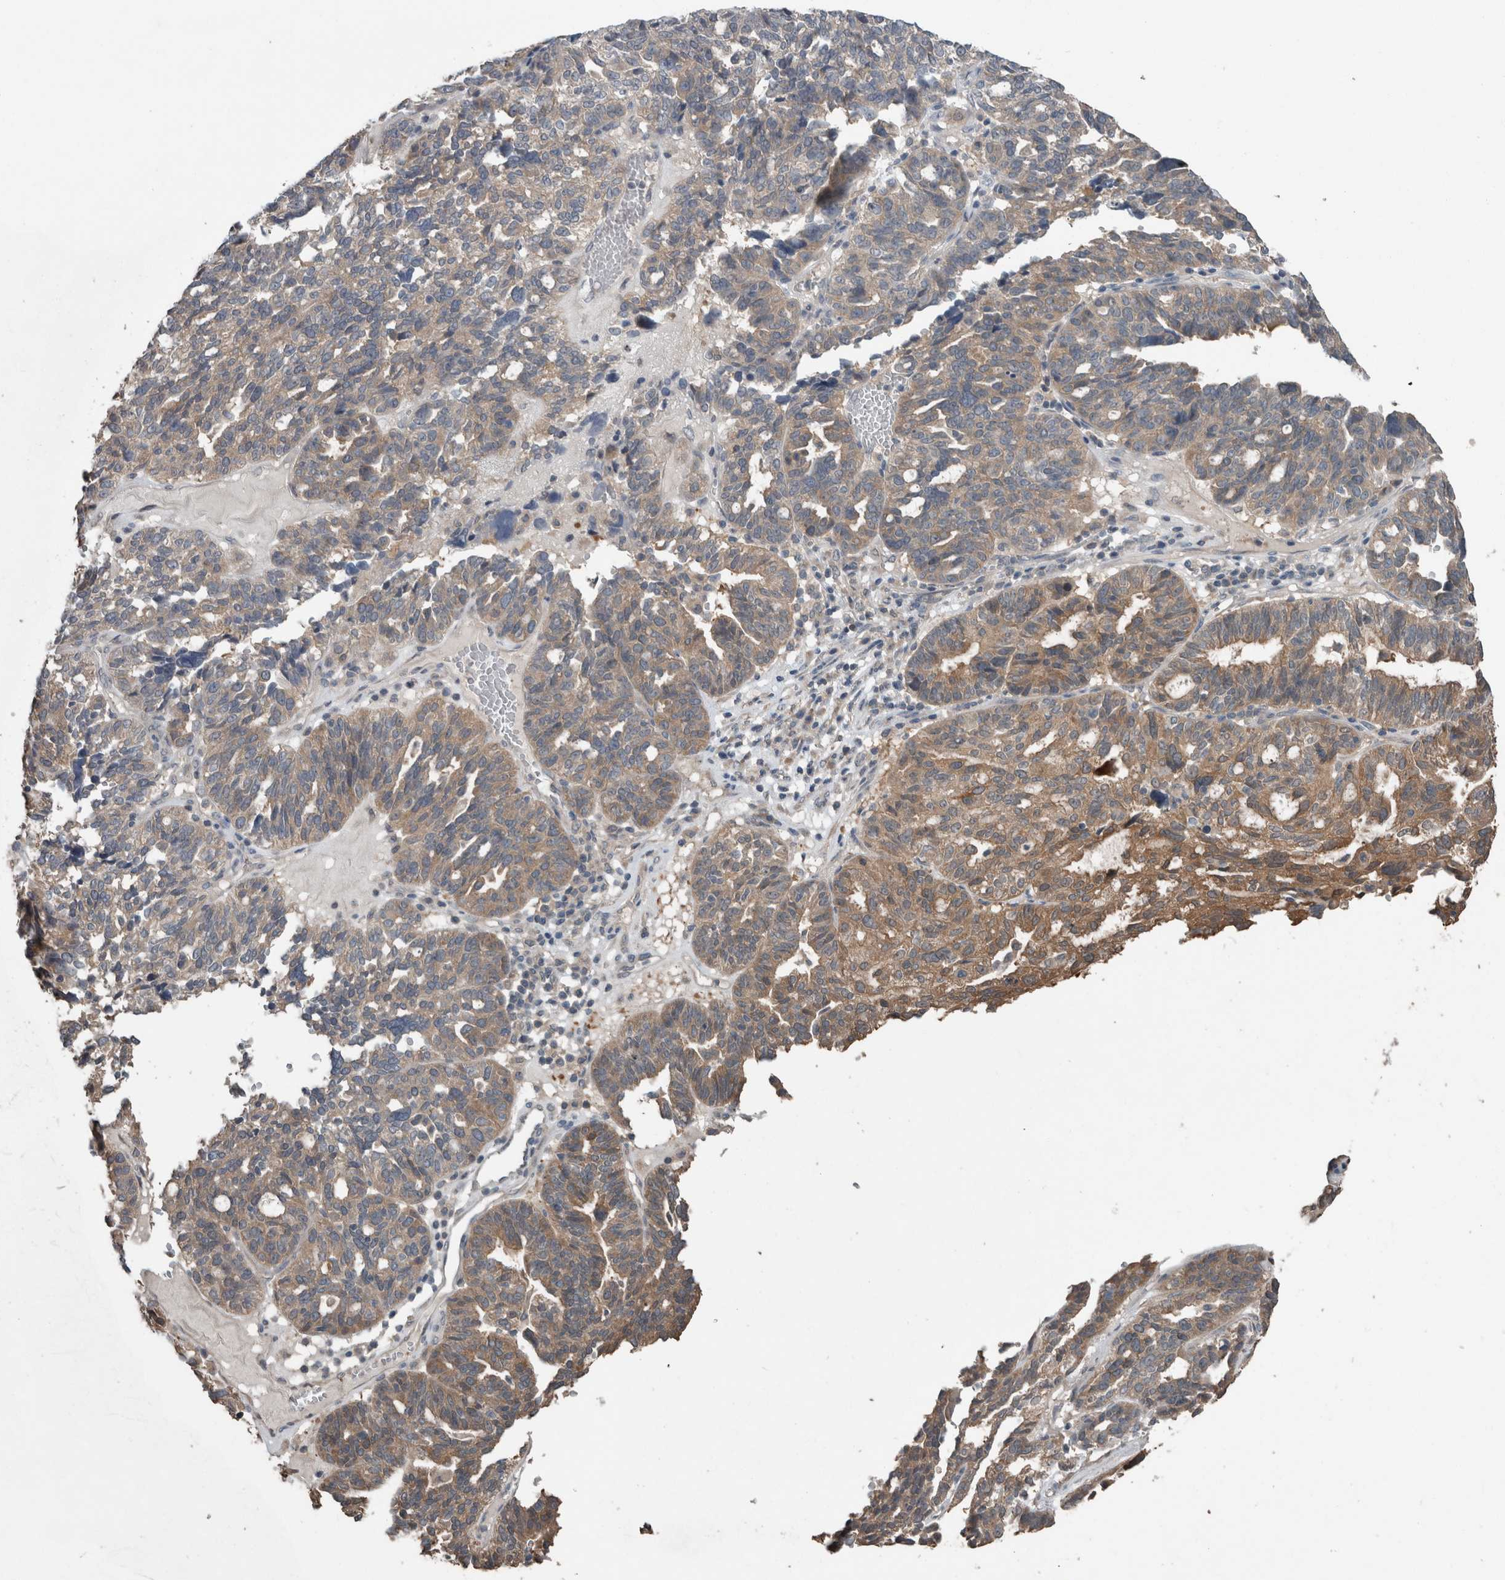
{"staining": {"intensity": "moderate", "quantity": "25%-75%", "location": "cytoplasmic/membranous"}, "tissue": "ovarian cancer", "cell_type": "Tumor cells", "image_type": "cancer", "snomed": [{"axis": "morphology", "description": "Cystadenocarcinoma, serous, NOS"}, {"axis": "topography", "description": "Ovary"}], "caption": "Ovarian cancer (serous cystadenocarcinoma) stained for a protein (brown) reveals moderate cytoplasmic/membranous positive positivity in approximately 25%-75% of tumor cells.", "gene": "KNTC1", "patient": {"sex": "female", "age": 59}}